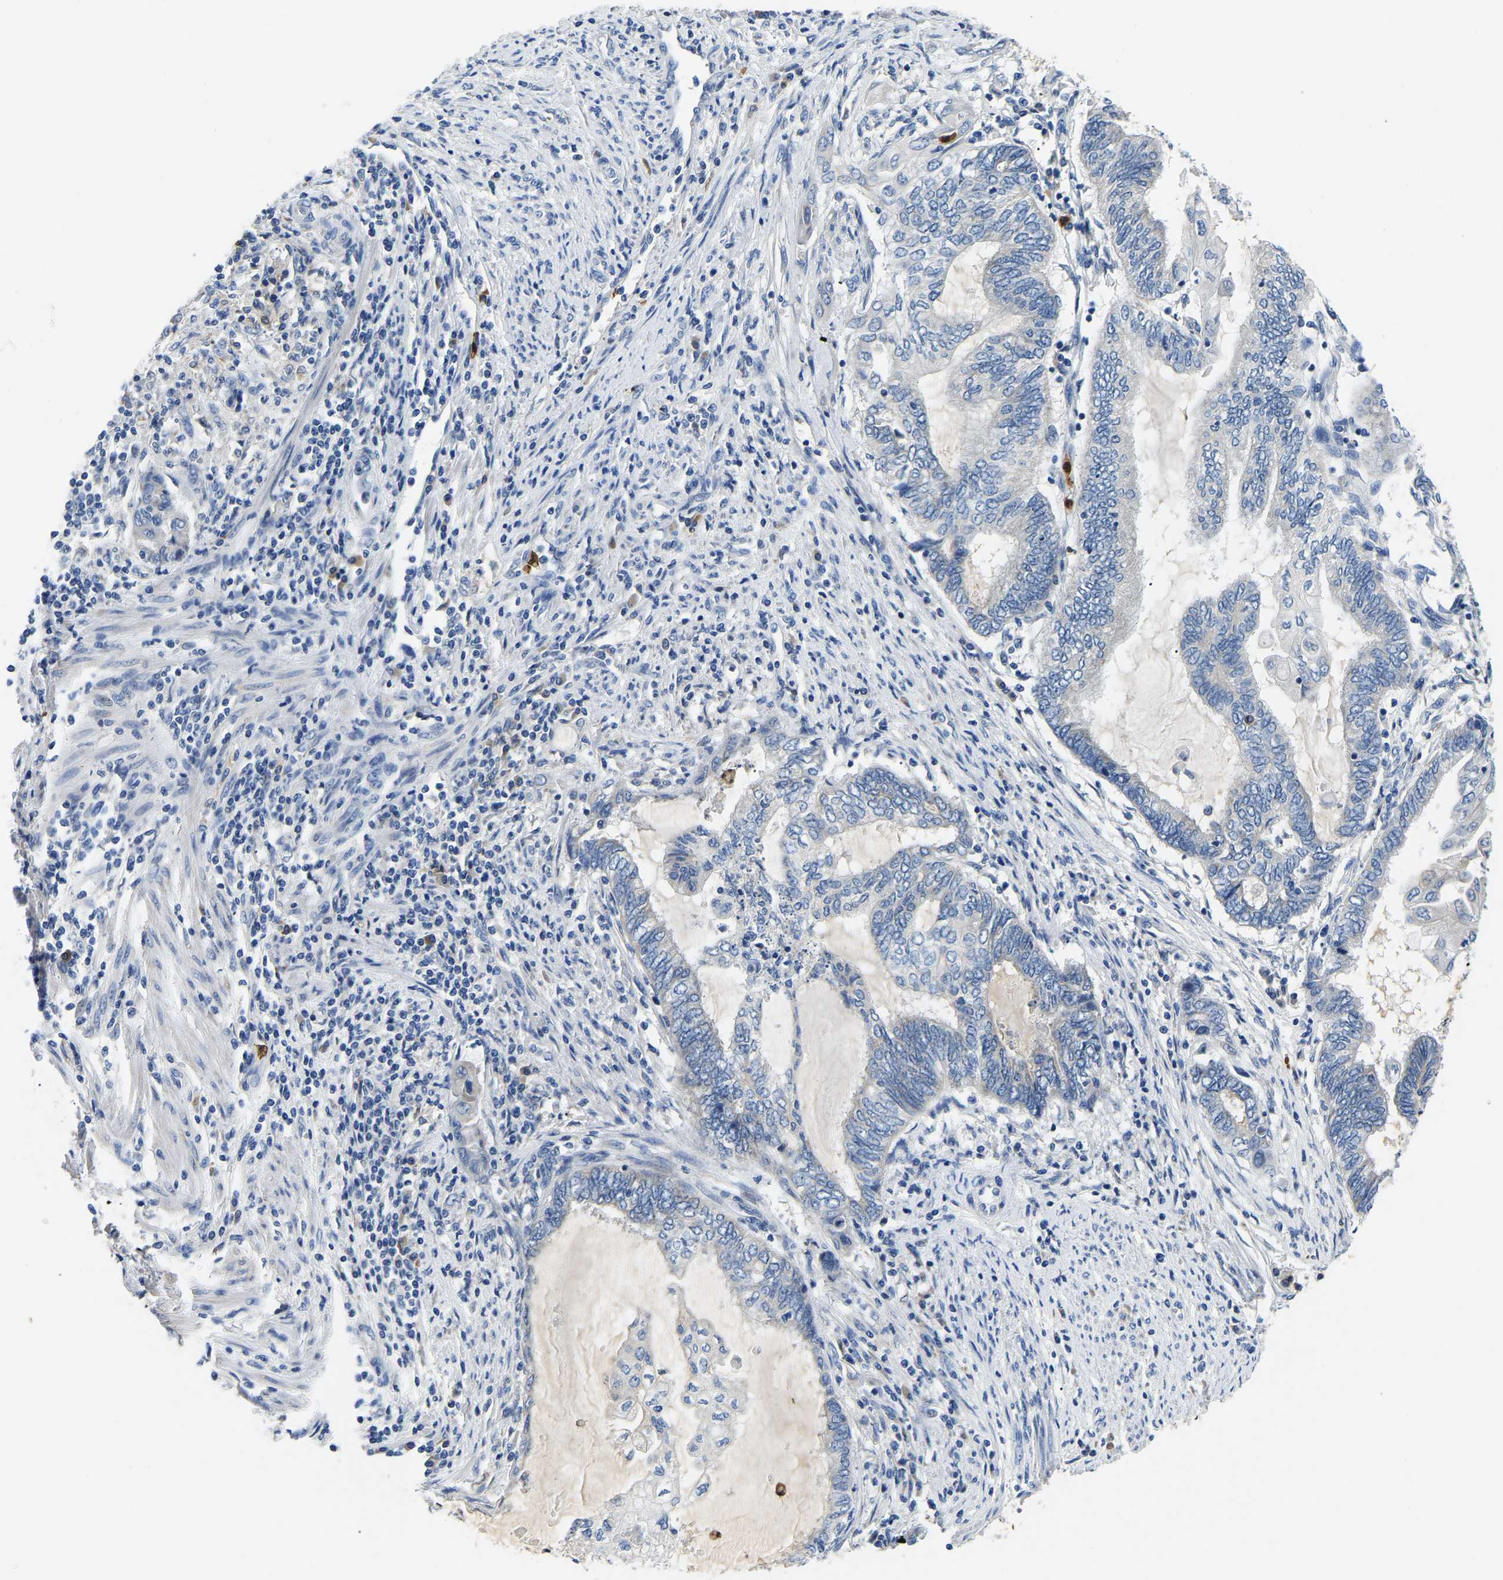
{"staining": {"intensity": "negative", "quantity": "none", "location": "none"}, "tissue": "endometrial cancer", "cell_type": "Tumor cells", "image_type": "cancer", "snomed": [{"axis": "morphology", "description": "Adenocarcinoma, NOS"}, {"axis": "topography", "description": "Uterus"}, {"axis": "topography", "description": "Endometrium"}], "caption": "A photomicrograph of human adenocarcinoma (endometrial) is negative for staining in tumor cells.", "gene": "TOR1B", "patient": {"sex": "female", "age": 70}}